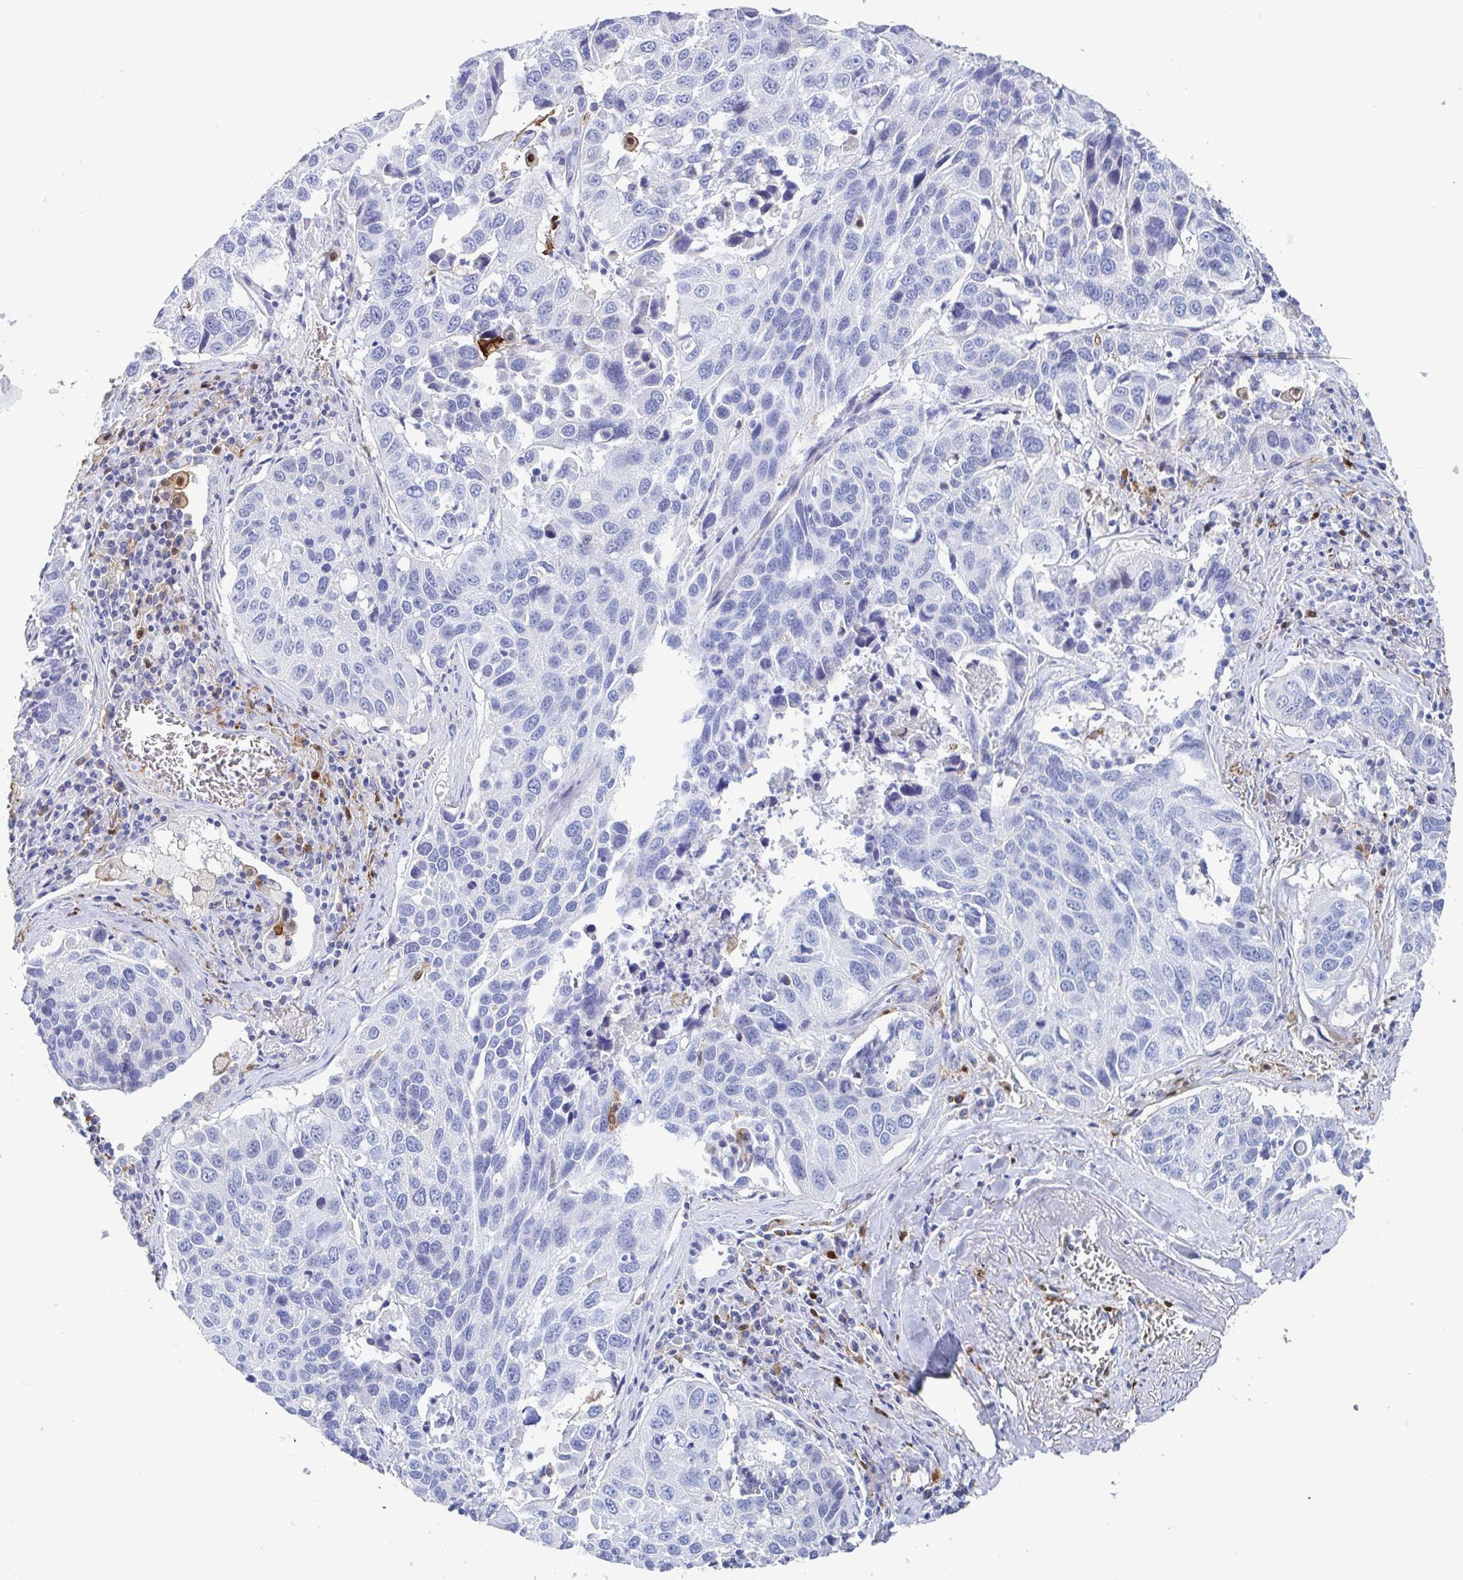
{"staining": {"intensity": "negative", "quantity": "none", "location": "none"}, "tissue": "lung cancer", "cell_type": "Tumor cells", "image_type": "cancer", "snomed": [{"axis": "morphology", "description": "Squamous cell carcinoma, NOS"}, {"axis": "topography", "description": "Lung"}], "caption": "Tumor cells are negative for brown protein staining in lung cancer.", "gene": "OR2A4", "patient": {"sex": "female", "age": 61}}